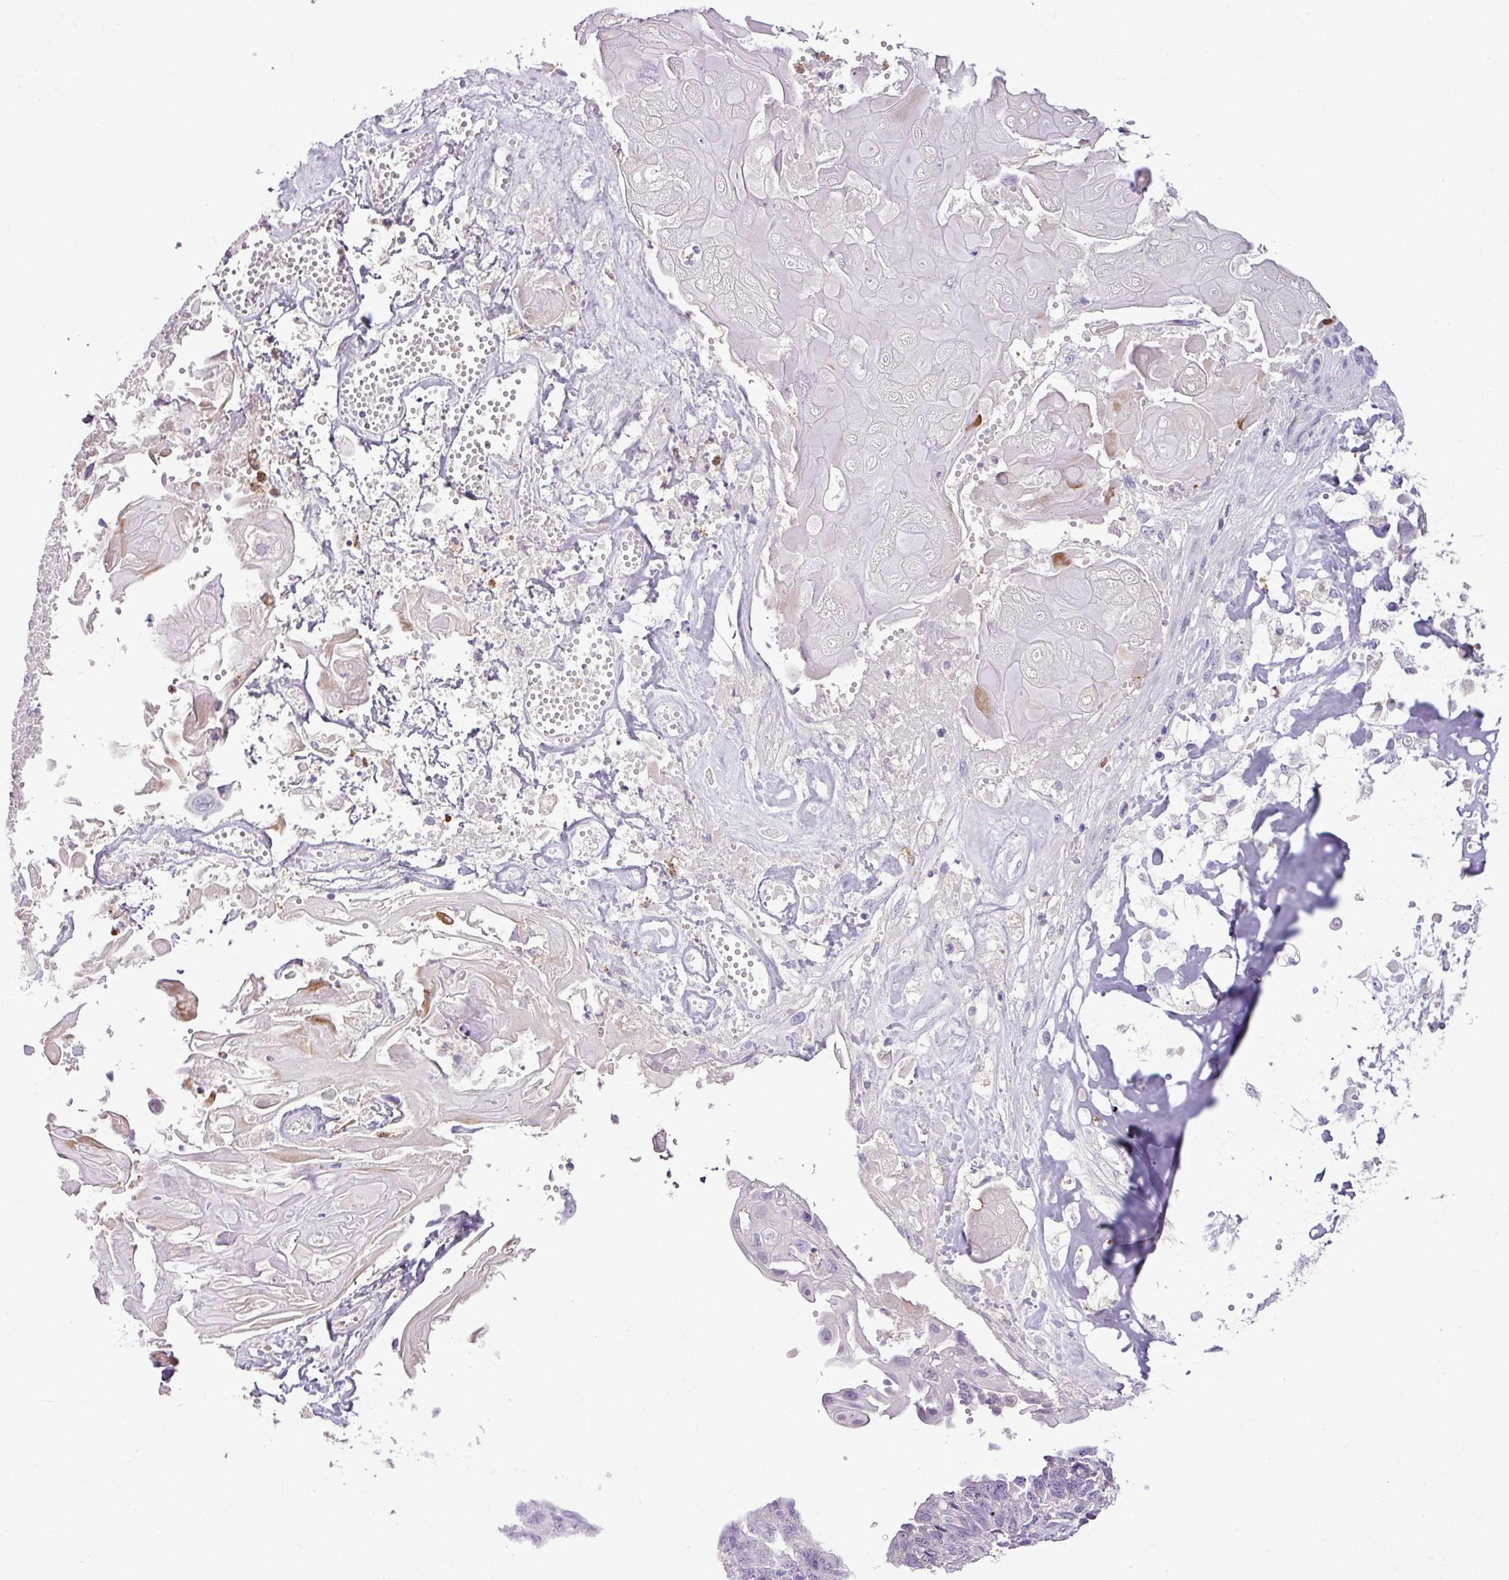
{"staining": {"intensity": "negative", "quantity": "none", "location": "none"}, "tissue": "endometrial cancer", "cell_type": "Tumor cells", "image_type": "cancer", "snomed": [{"axis": "morphology", "description": "Adenocarcinoma, NOS"}, {"axis": "topography", "description": "Endometrium"}], "caption": "A photomicrograph of human adenocarcinoma (endometrial) is negative for staining in tumor cells. (DAB (3,3'-diaminobenzidine) immunohistochemistry with hematoxylin counter stain).", "gene": "HTR3E", "patient": {"sex": "female", "age": 32}}